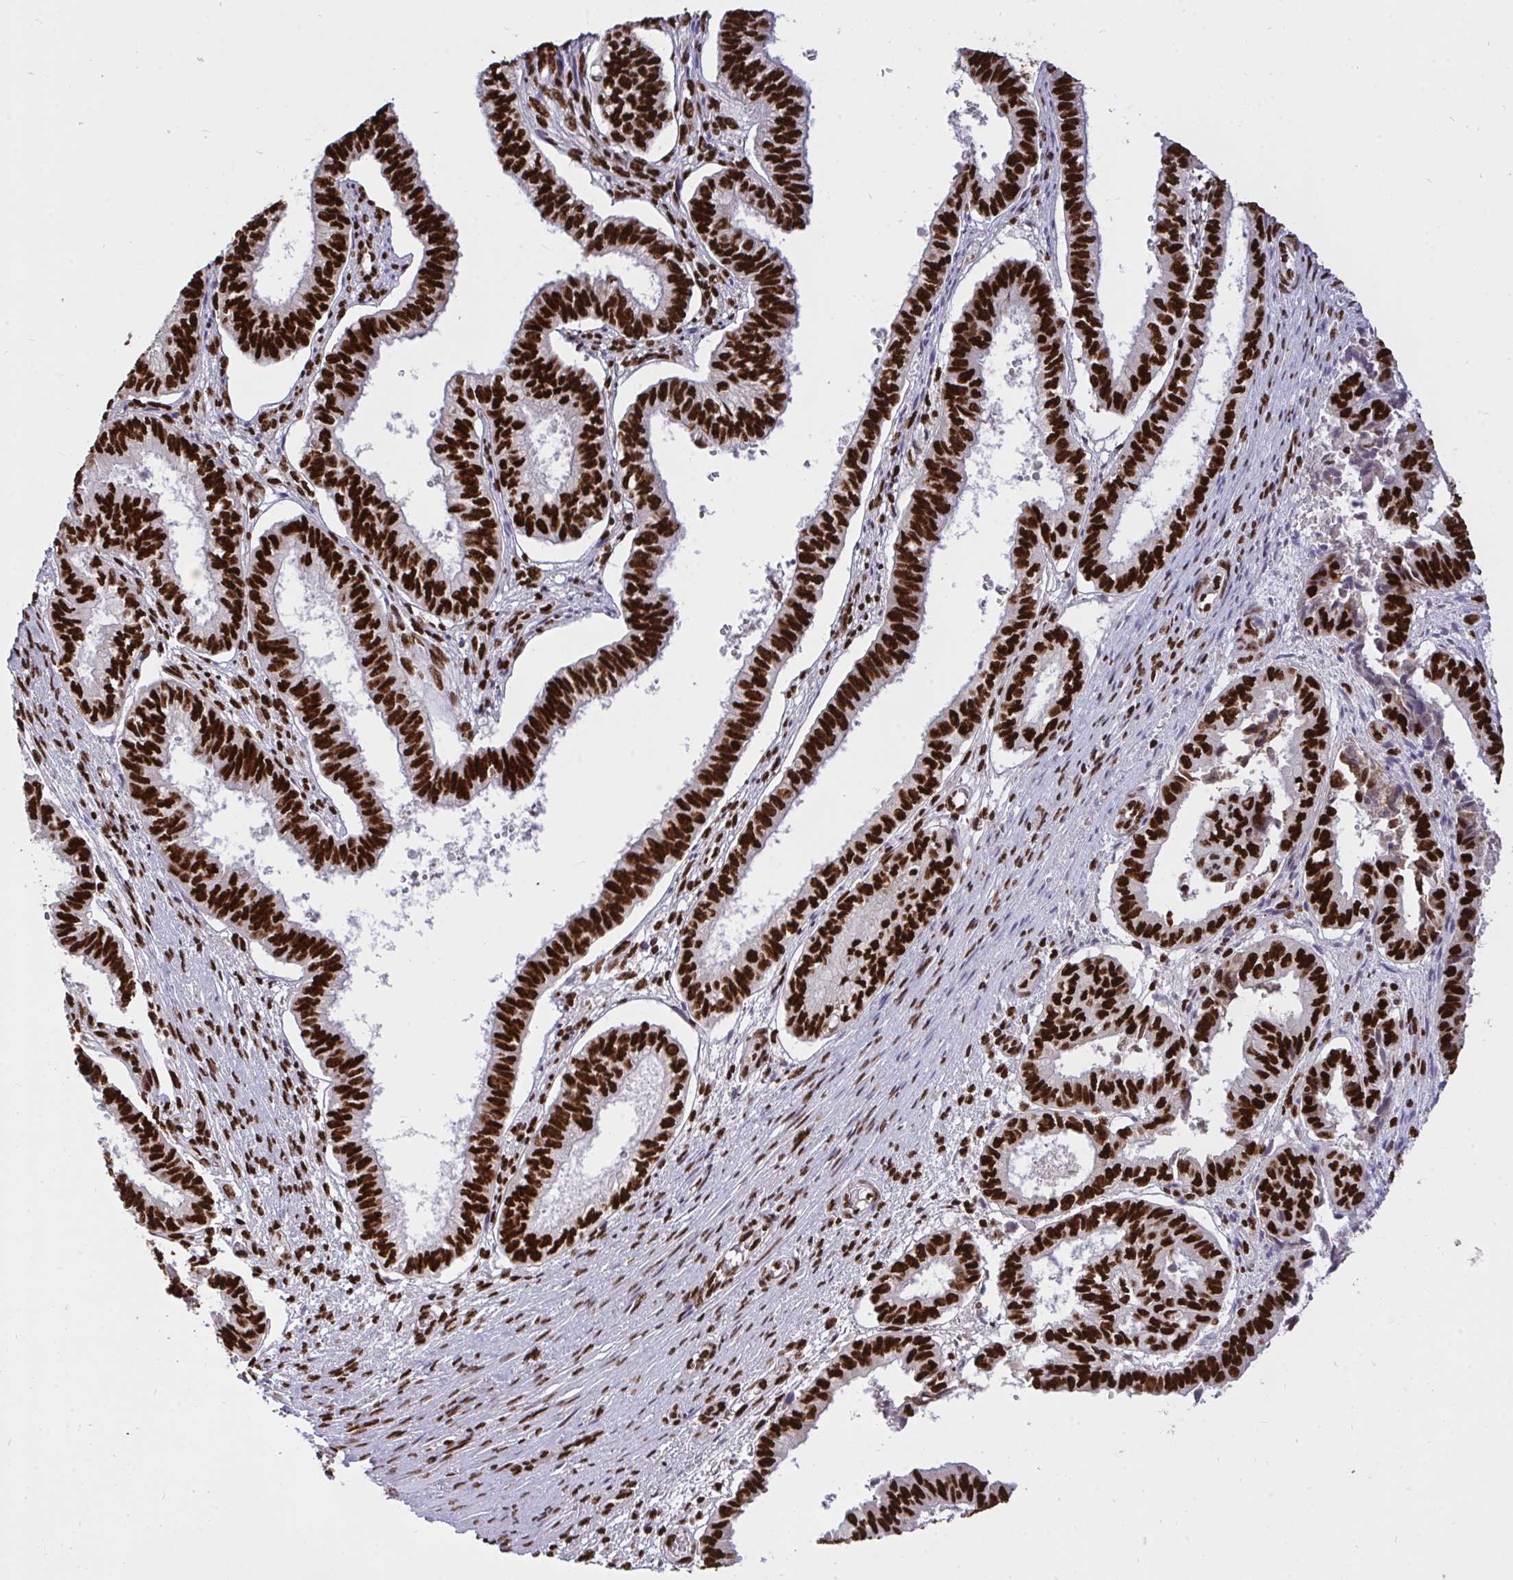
{"staining": {"intensity": "strong", "quantity": ">75%", "location": "nuclear"}, "tissue": "ovarian cancer", "cell_type": "Tumor cells", "image_type": "cancer", "snomed": [{"axis": "morphology", "description": "Carcinoma, endometroid"}, {"axis": "topography", "description": "Ovary"}], "caption": "Ovarian cancer (endometroid carcinoma) stained for a protein displays strong nuclear positivity in tumor cells.", "gene": "HNRNPL", "patient": {"sex": "female", "age": 64}}